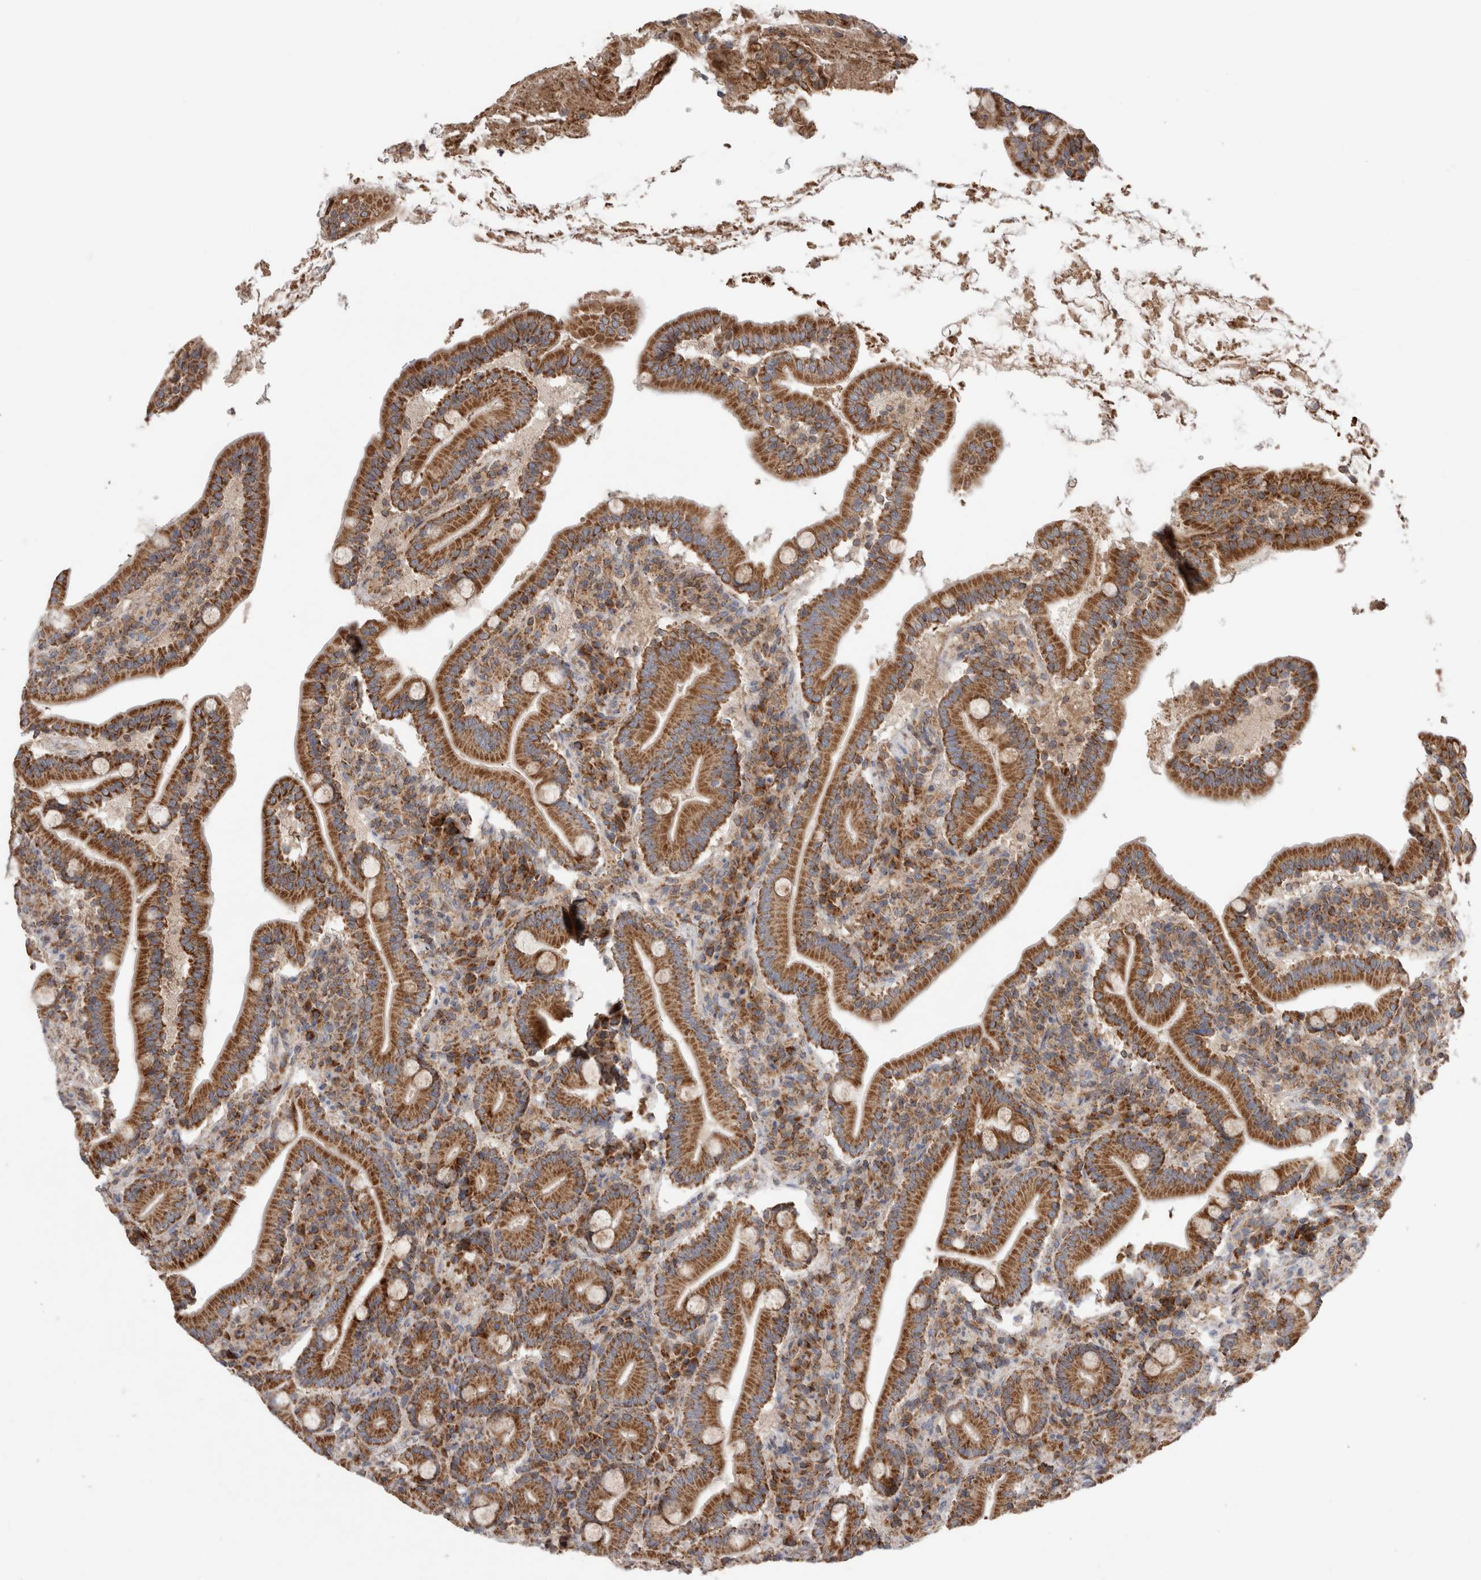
{"staining": {"intensity": "strong", "quantity": ">75%", "location": "cytoplasmic/membranous"}, "tissue": "duodenum", "cell_type": "Glandular cells", "image_type": "normal", "snomed": [{"axis": "morphology", "description": "Normal tissue, NOS"}, {"axis": "topography", "description": "Duodenum"}], "caption": "Strong cytoplasmic/membranous positivity is appreciated in about >75% of glandular cells in benign duodenum. (Stains: DAB in brown, nuclei in blue, Microscopy: brightfield microscopy at high magnification).", "gene": "KIF21B", "patient": {"sex": "male", "age": 35}}